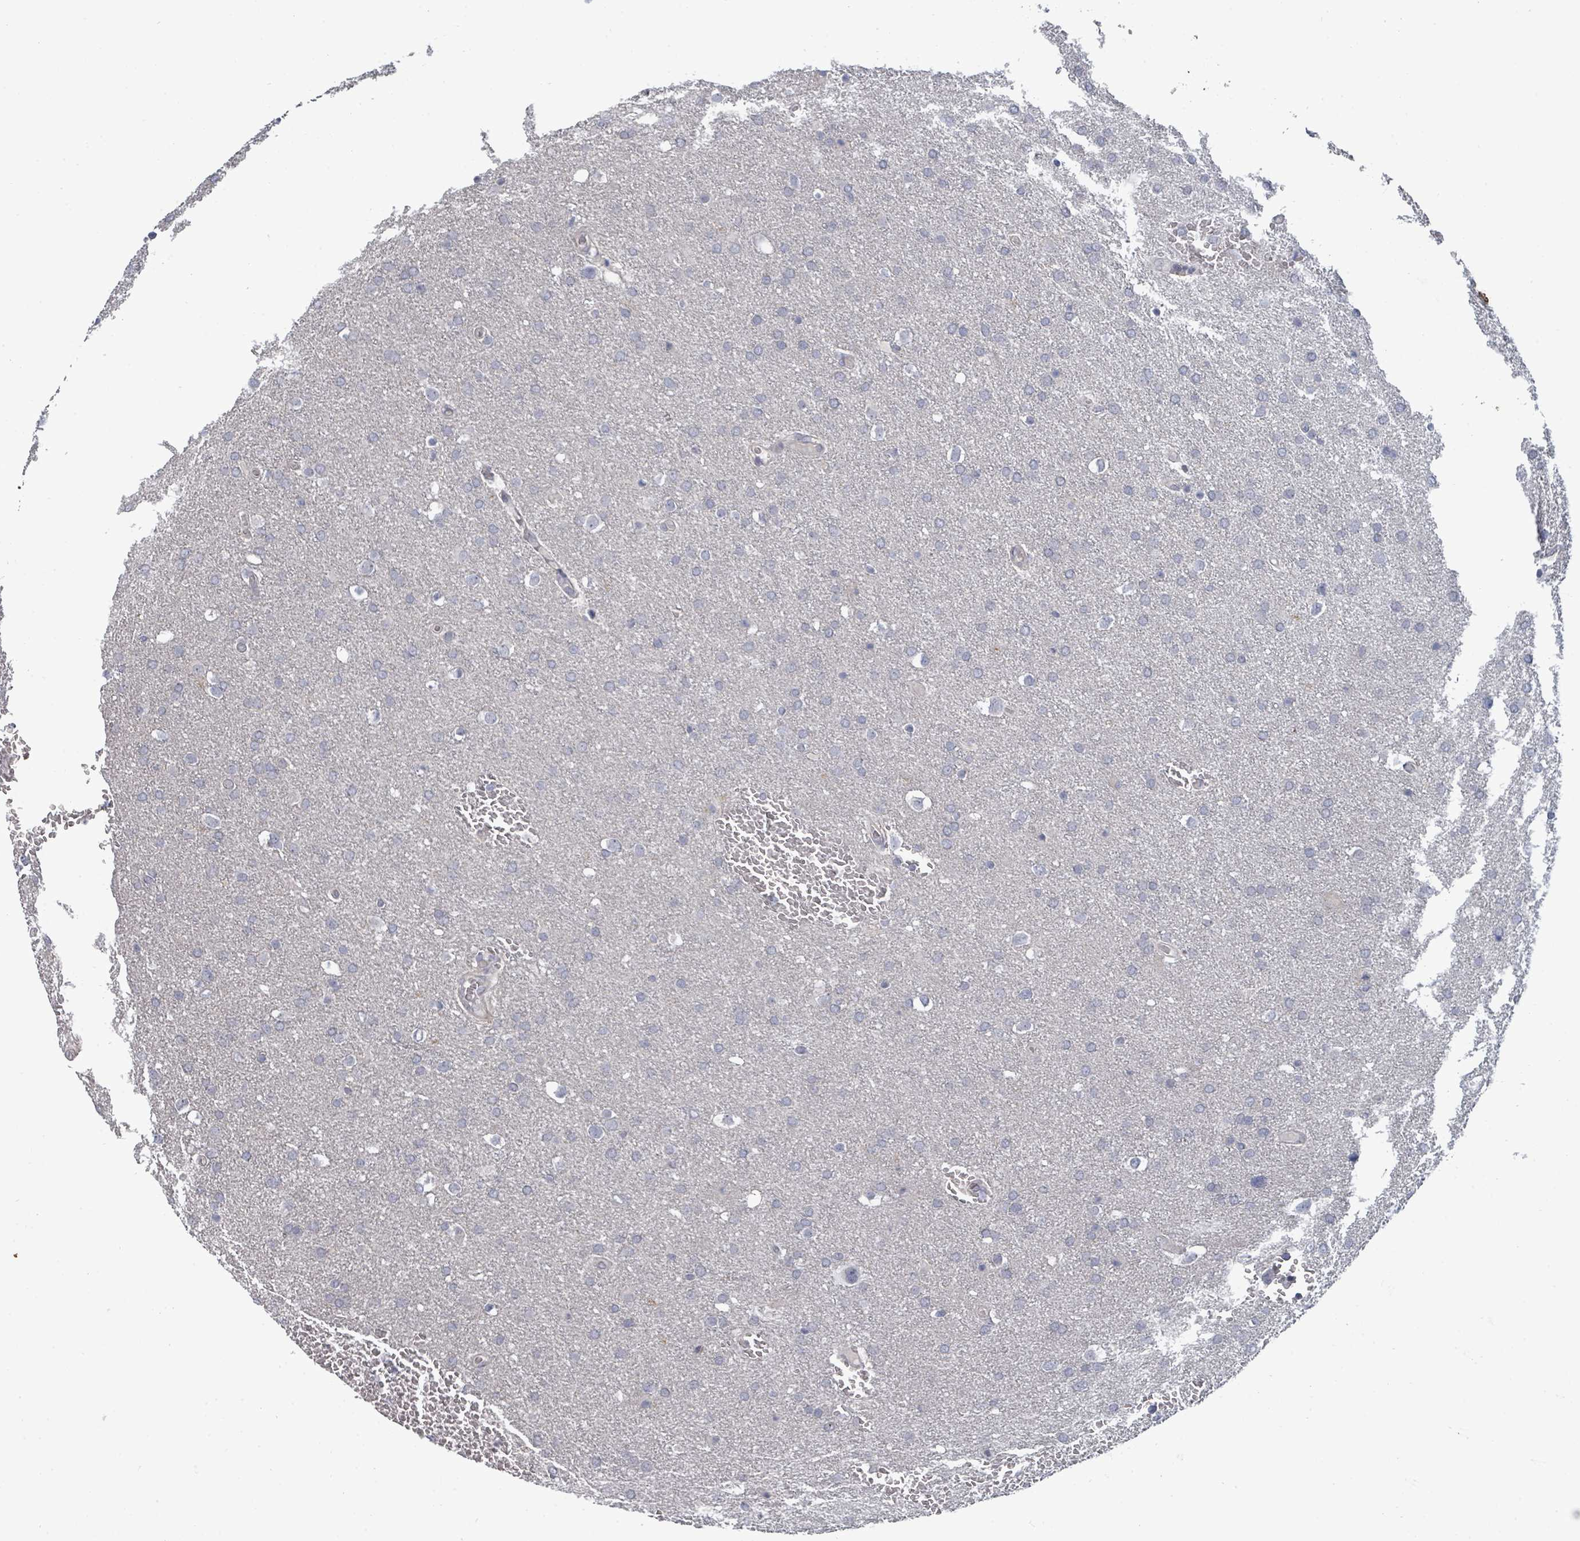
{"staining": {"intensity": "negative", "quantity": "none", "location": "none"}, "tissue": "glioma", "cell_type": "Tumor cells", "image_type": "cancer", "snomed": [{"axis": "morphology", "description": "Glioma, malignant, Low grade"}, {"axis": "topography", "description": "Brain"}], "caption": "Malignant low-grade glioma was stained to show a protein in brown. There is no significant staining in tumor cells. (Brightfield microscopy of DAB (3,3'-diaminobenzidine) IHC at high magnification).", "gene": "ASB12", "patient": {"sex": "female", "age": 32}}